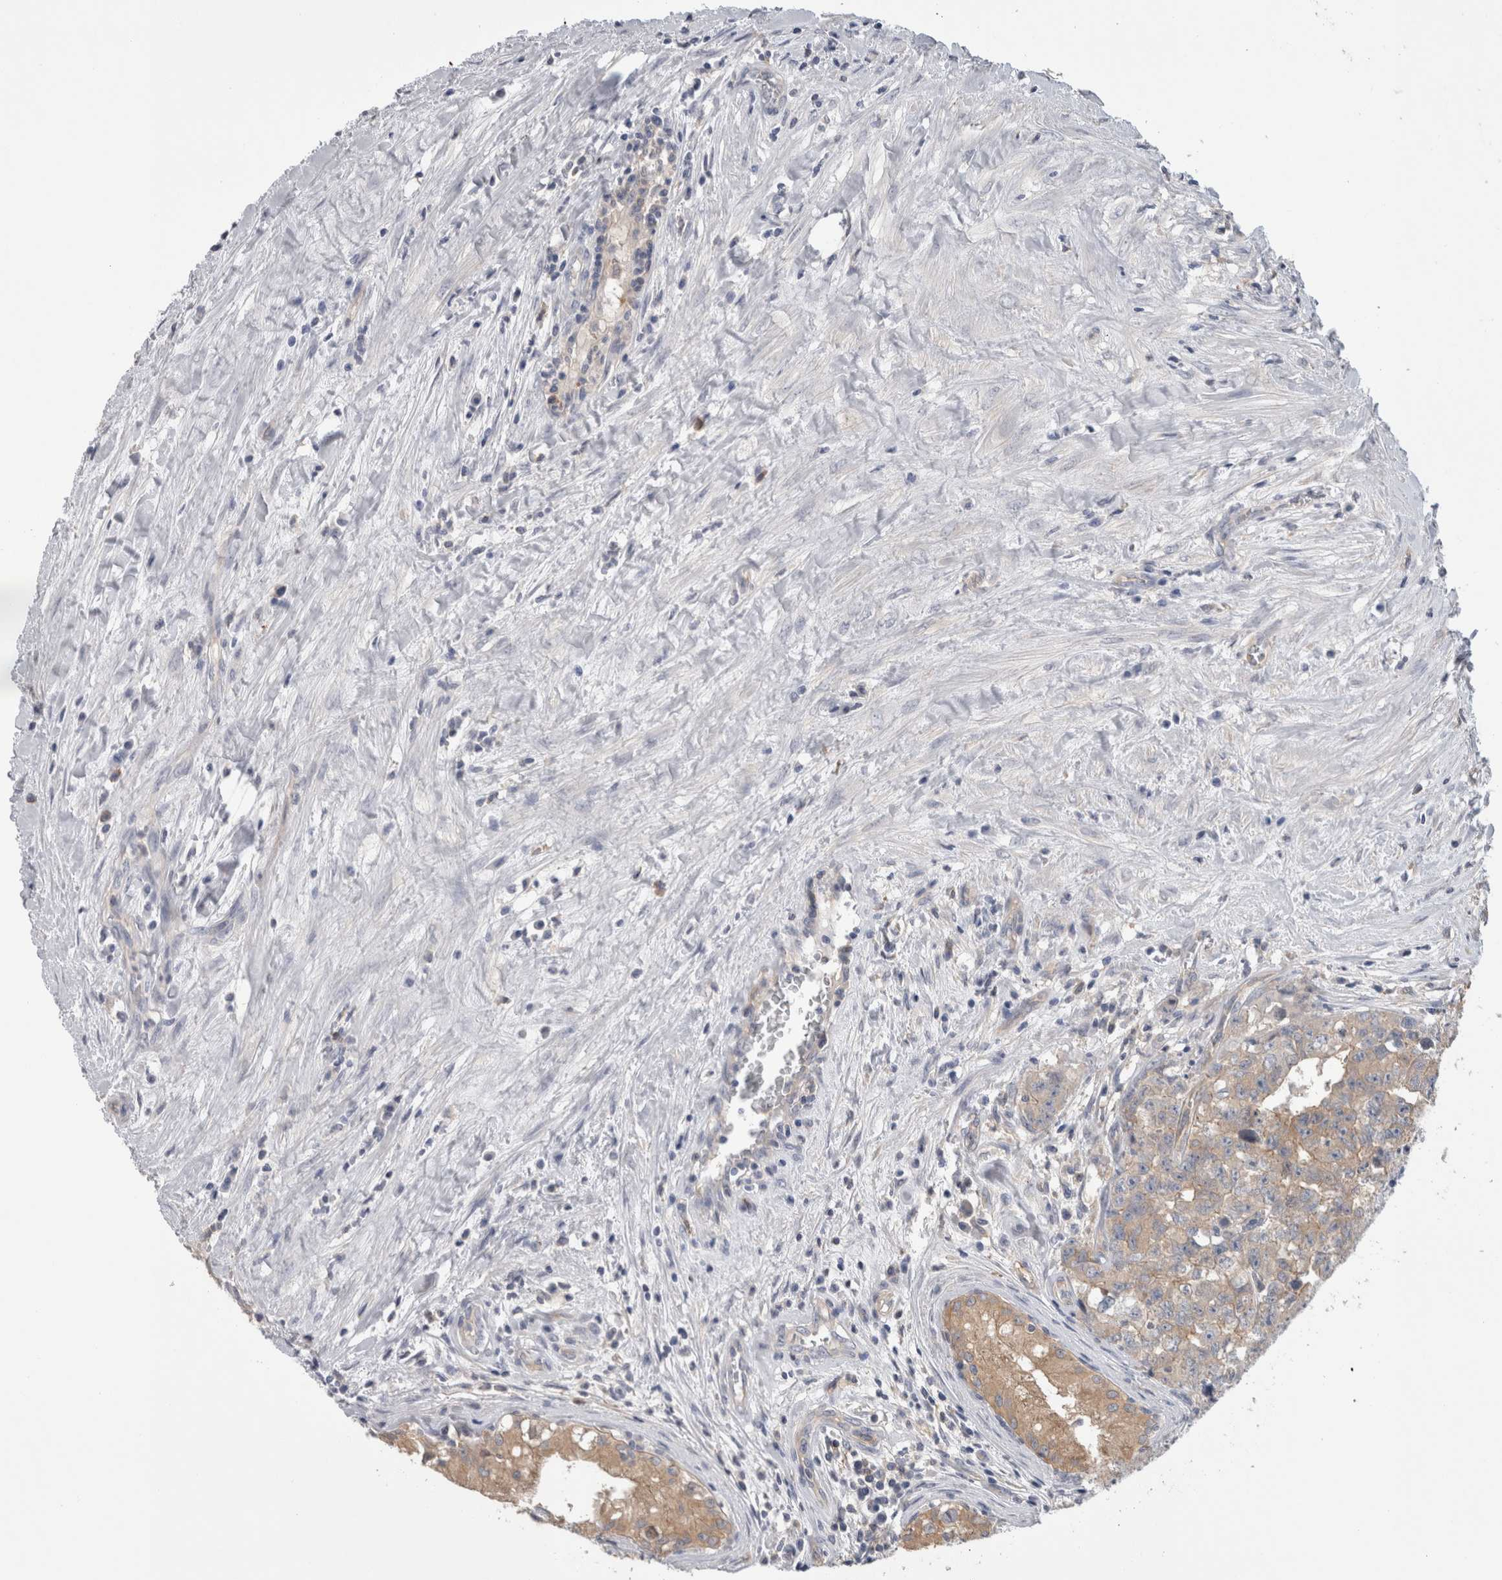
{"staining": {"intensity": "weak", "quantity": "25%-75%", "location": "cytoplasmic/membranous"}, "tissue": "testis cancer", "cell_type": "Tumor cells", "image_type": "cancer", "snomed": [{"axis": "morphology", "description": "Carcinoma, Embryonal, NOS"}, {"axis": "topography", "description": "Testis"}], "caption": "Weak cytoplasmic/membranous positivity is appreciated in about 25%-75% of tumor cells in embryonal carcinoma (testis).", "gene": "SCRN1", "patient": {"sex": "male", "age": 28}}